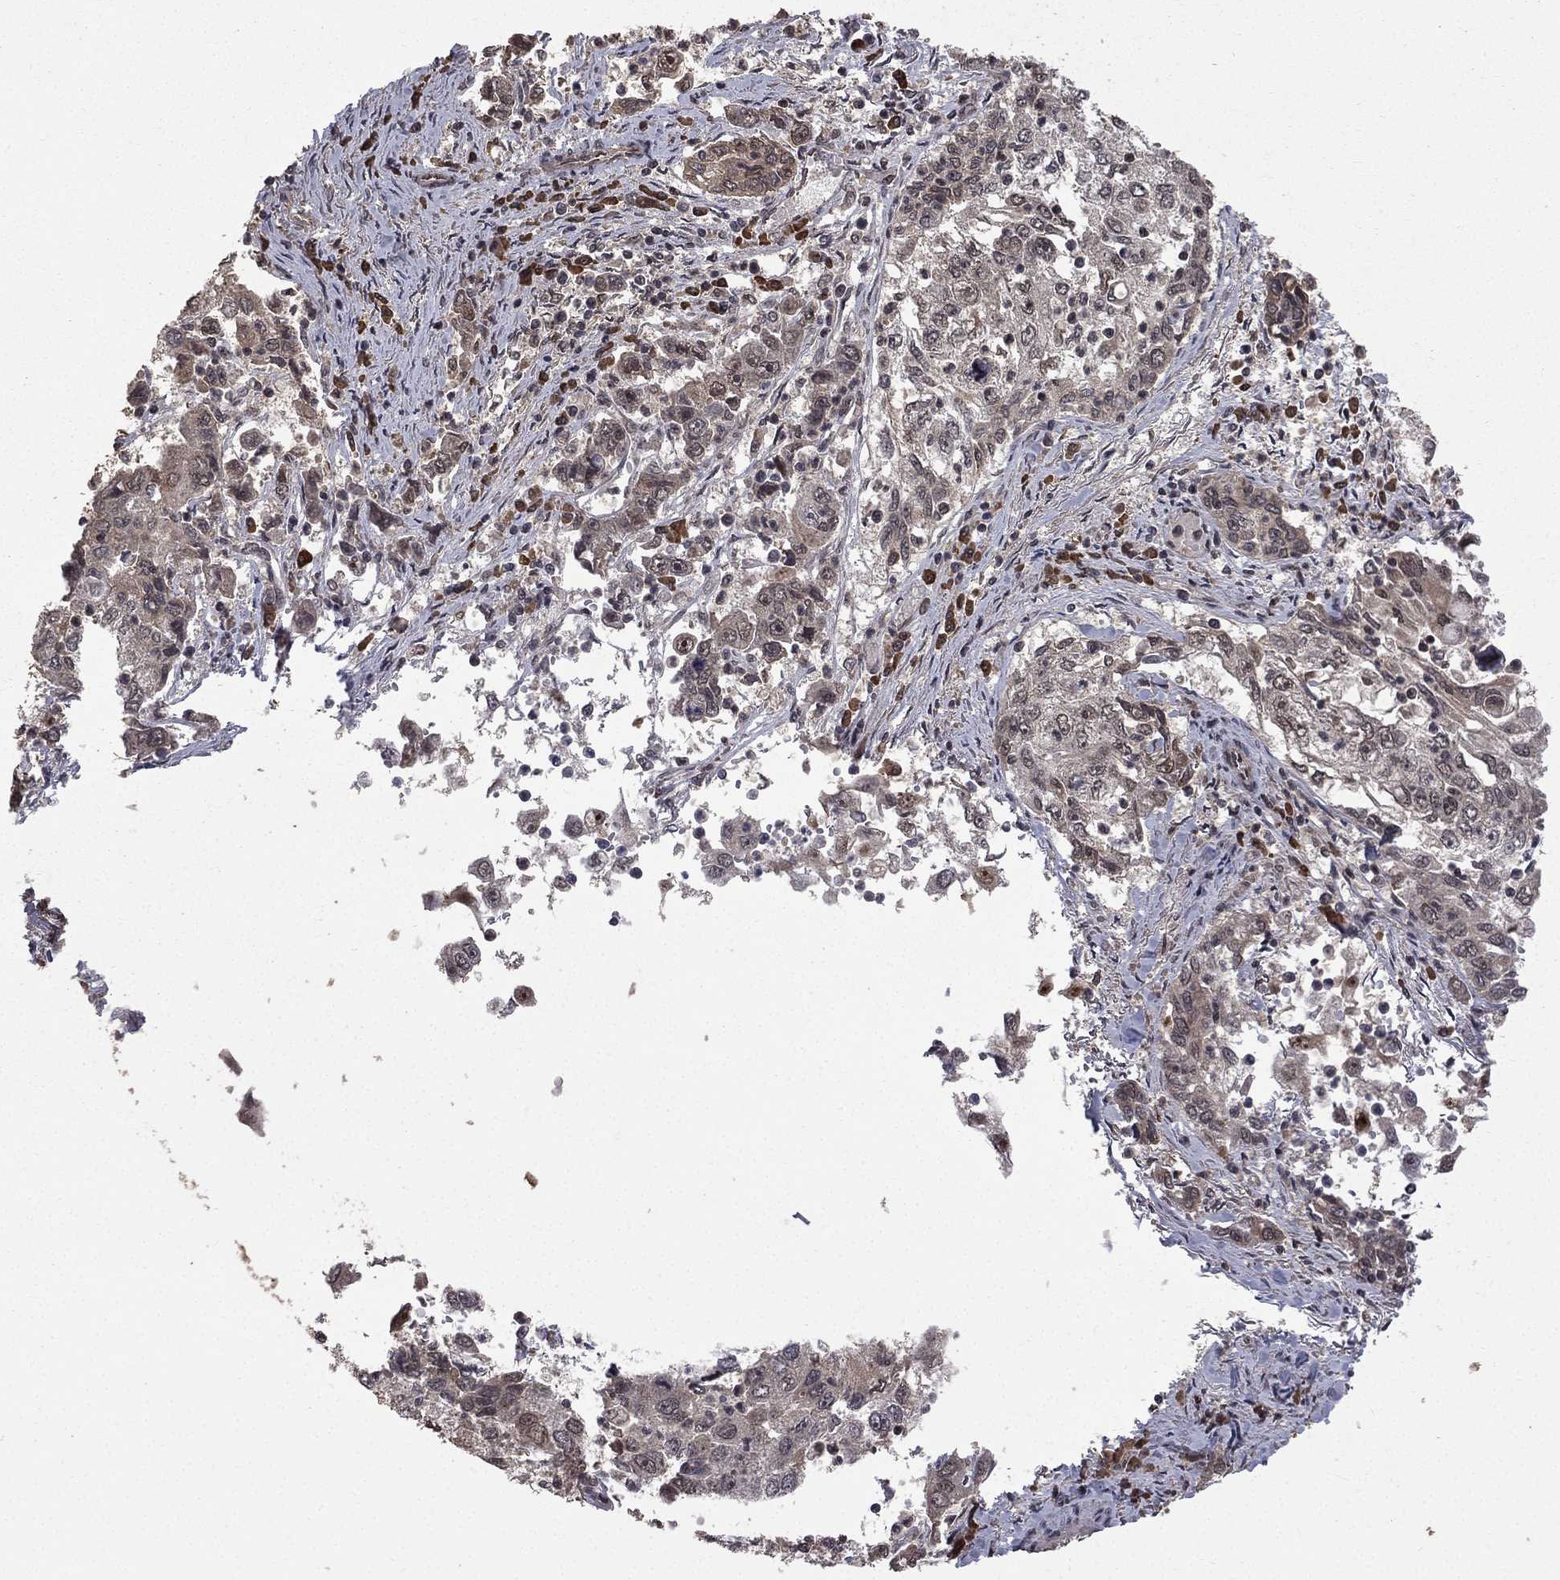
{"staining": {"intensity": "weak", "quantity": "<25%", "location": "cytoplasmic/membranous"}, "tissue": "cervical cancer", "cell_type": "Tumor cells", "image_type": "cancer", "snomed": [{"axis": "morphology", "description": "Squamous cell carcinoma, NOS"}, {"axis": "topography", "description": "Cervix"}], "caption": "A histopathology image of human squamous cell carcinoma (cervical) is negative for staining in tumor cells.", "gene": "JMJD6", "patient": {"sex": "female", "age": 36}}